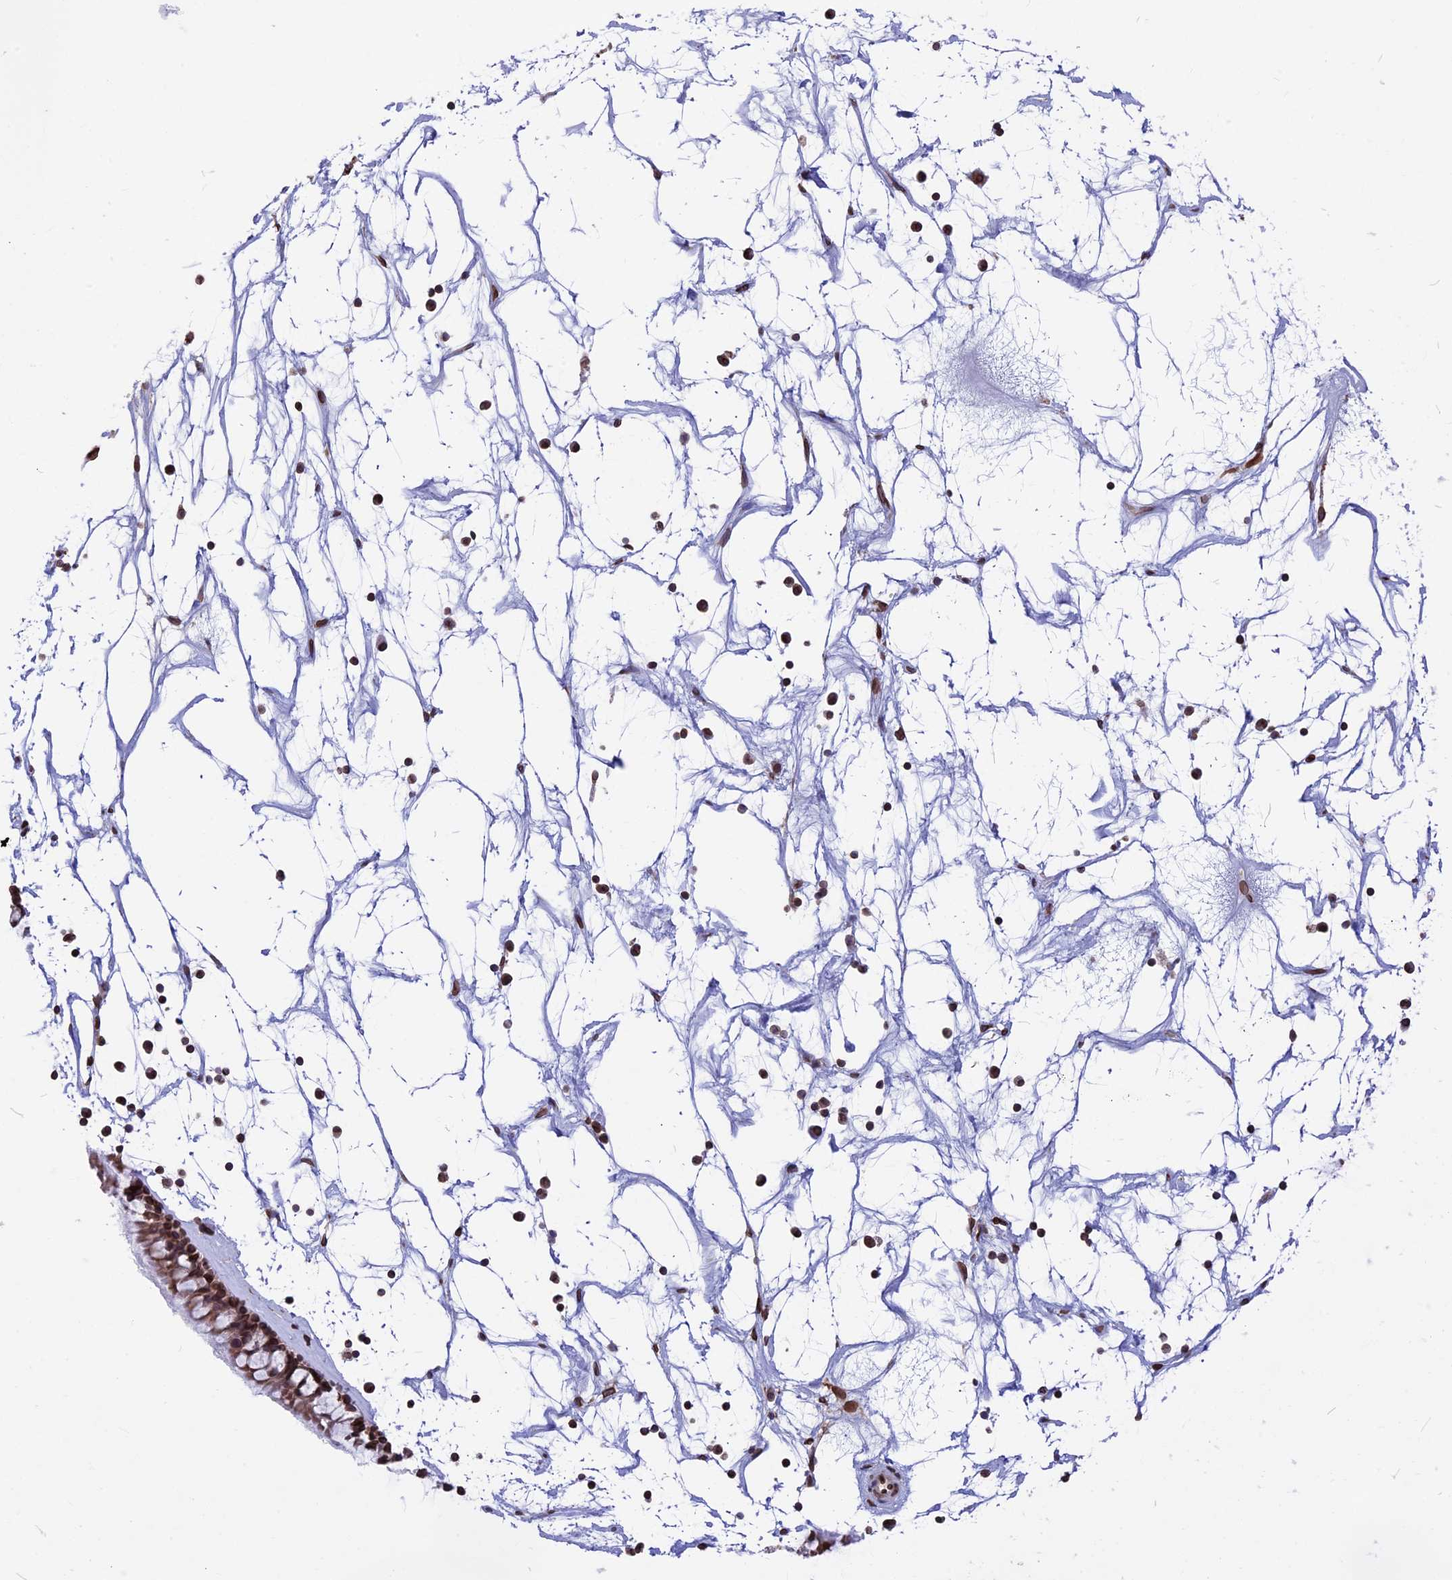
{"staining": {"intensity": "strong", "quantity": ">75%", "location": "cytoplasmic/membranous,nuclear"}, "tissue": "nasopharynx", "cell_type": "Respiratory epithelial cells", "image_type": "normal", "snomed": [{"axis": "morphology", "description": "Normal tissue, NOS"}, {"axis": "topography", "description": "Nasopharynx"}], "caption": "Benign nasopharynx was stained to show a protein in brown. There is high levels of strong cytoplasmic/membranous,nuclear expression in about >75% of respiratory epithelial cells. Using DAB (brown) and hematoxylin (blue) stains, captured at high magnification using brightfield microscopy.", "gene": "PTCHD4", "patient": {"sex": "male", "age": 64}}